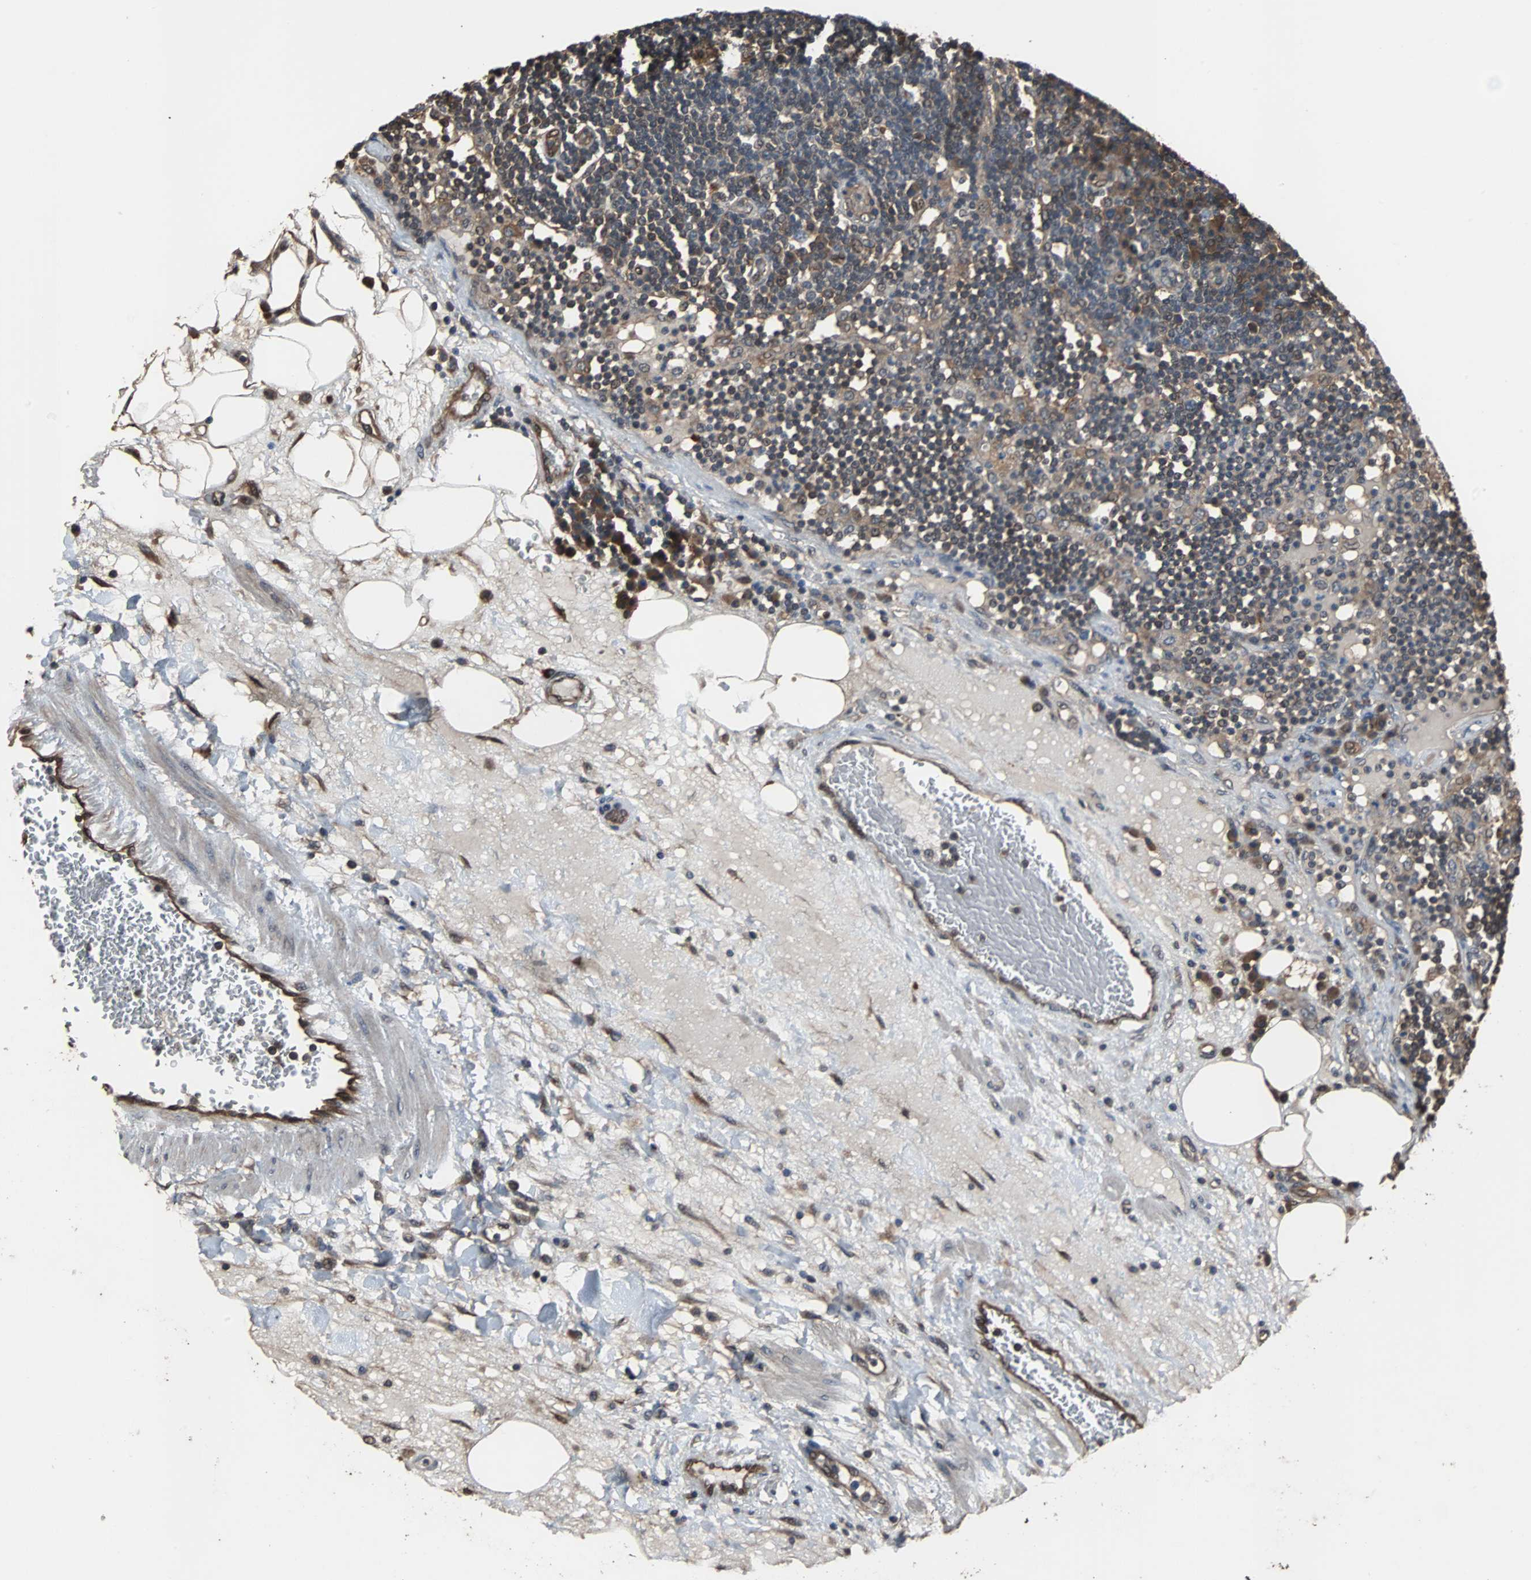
{"staining": {"intensity": "weak", "quantity": "<25%", "location": "cytoplasmic/membranous"}, "tissue": "lymph node", "cell_type": "Germinal center cells", "image_type": "normal", "snomed": [{"axis": "morphology", "description": "Normal tissue, NOS"}, {"axis": "morphology", "description": "Squamous cell carcinoma, metastatic, NOS"}, {"axis": "topography", "description": "Lymph node"}], "caption": "Immunohistochemistry (IHC) micrograph of normal lymph node: human lymph node stained with DAB exhibits no significant protein staining in germinal center cells.", "gene": "NDRG1", "patient": {"sex": "female", "age": 53}}